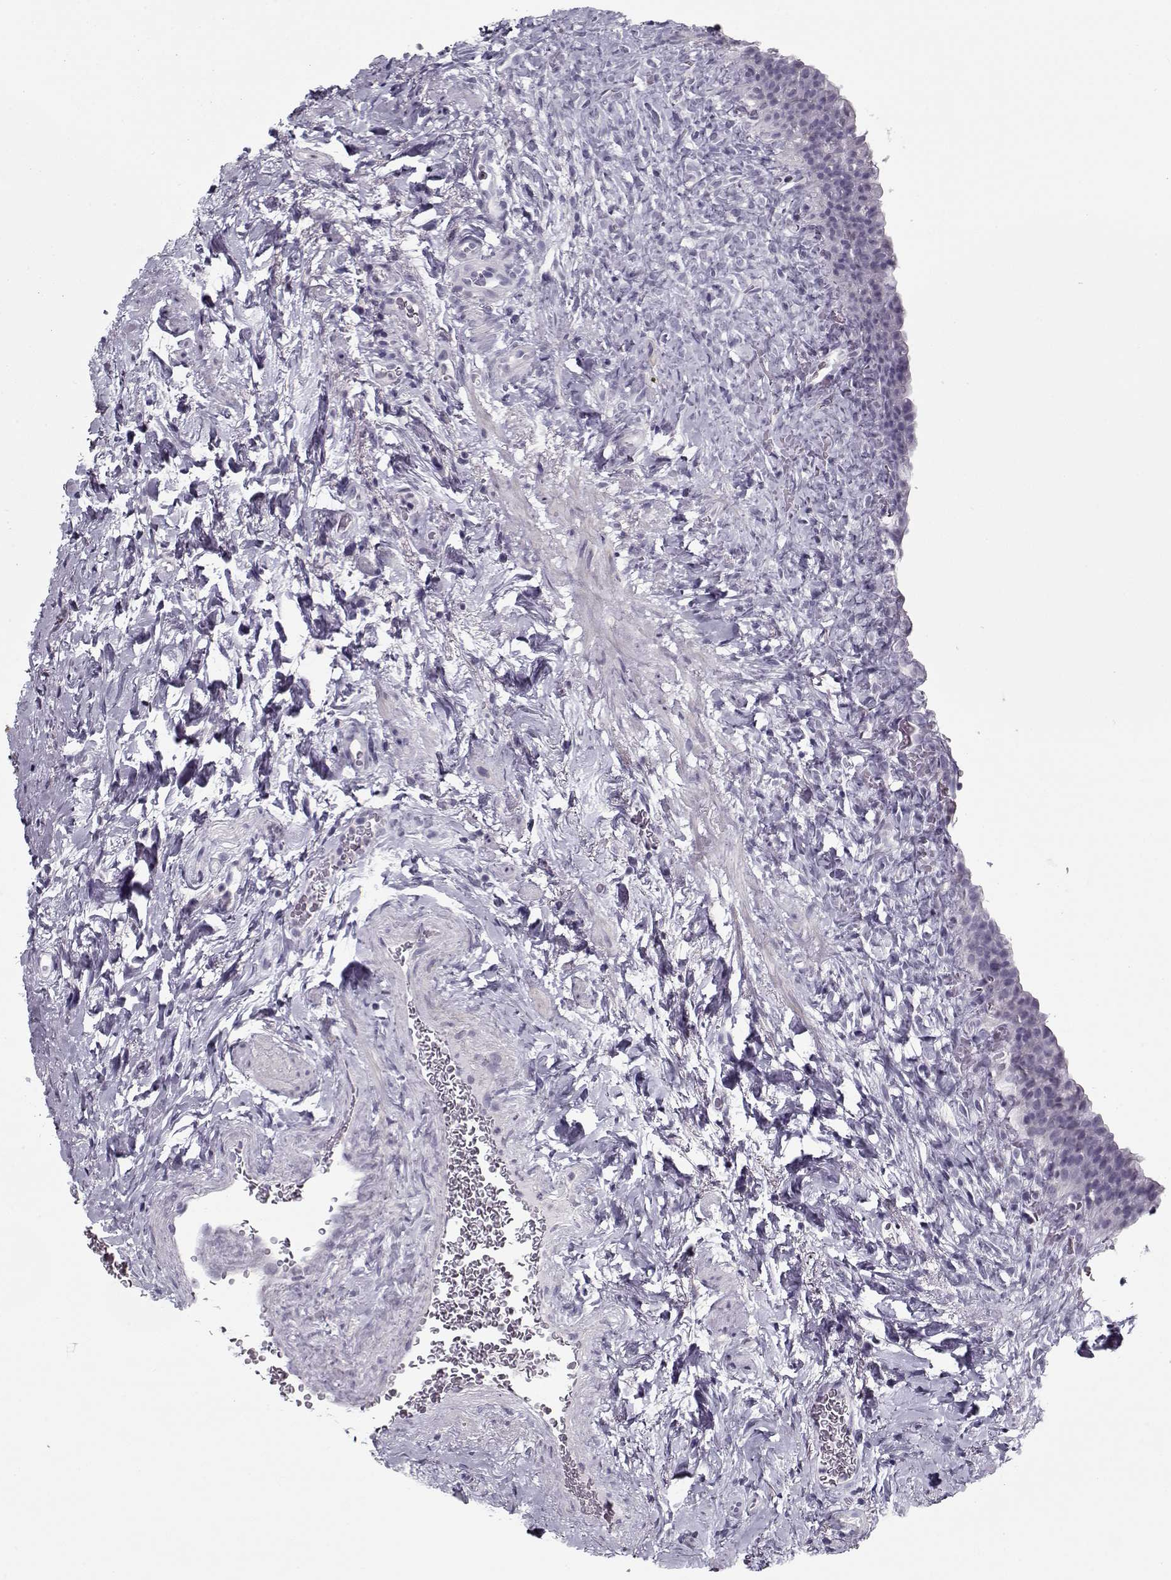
{"staining": {"intensity": "negative", "quantity": "none", "location": "none"}, "tissue": "urinary bladder", "cell_type": "Urothelial cells", "image_type": "normal", "snomed": [{"axis": "morphology", "description": "Normal tissue, NOS"}, {"axis": "topography", "description": "Urinary bladder"}], "caption": "Urothelial cells are negative for brown protein staining in benign urinary bladder. (Brightfield microscopy of DAB (3,3'-diaminobenzidine) IHC at high magnification).", "gene": "RNF32", "patient": {"sex": "male", "age": 76}}